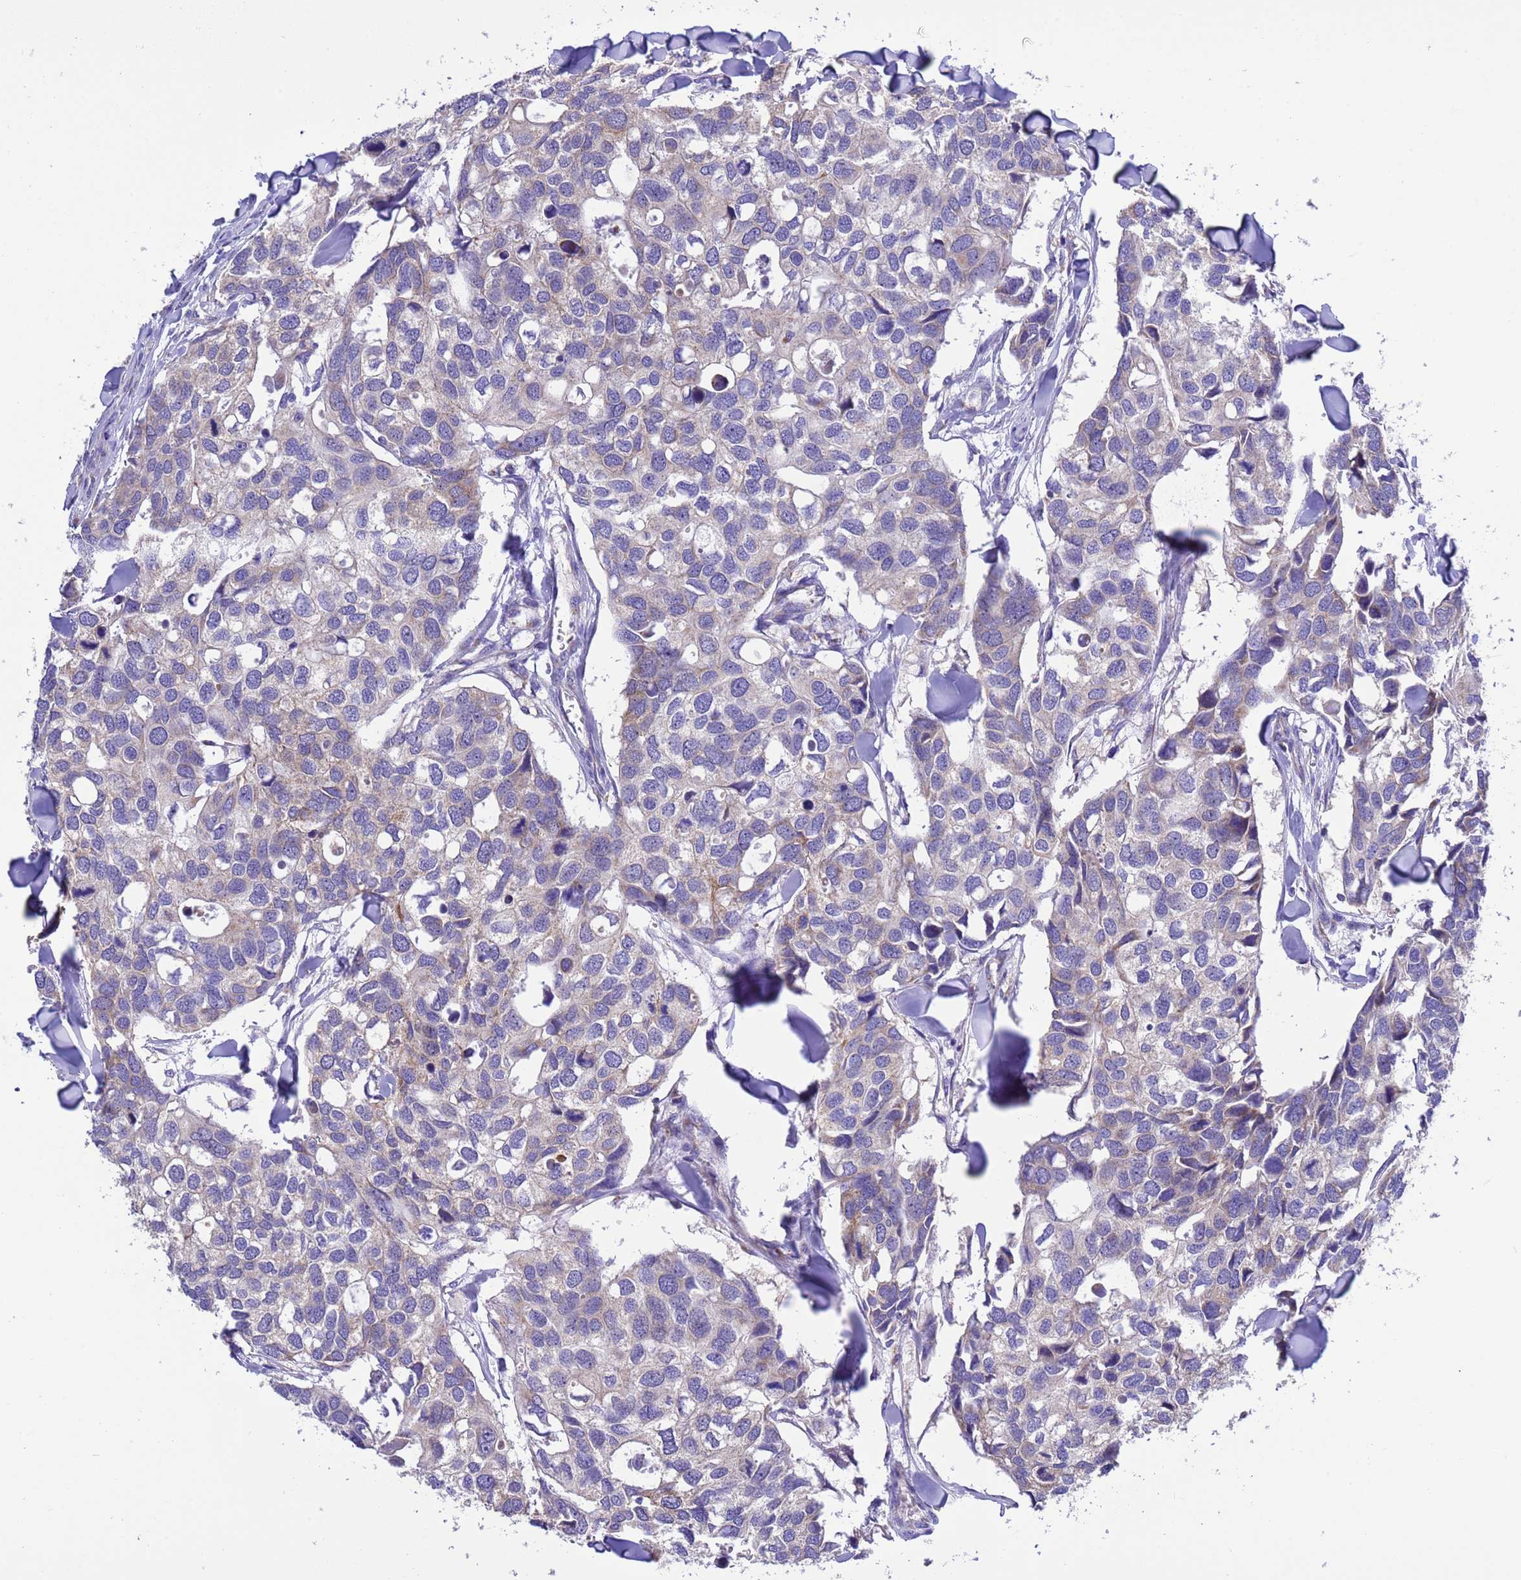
{"staining": {"intensity": "weak", "quantity": "<25%", "location": "cytoplasmic/membranous"}, "tissue": "breast cancer", "cell_type": "Tumor cells", "image_type": "cancer", "snomed": [{"axis": "morphology", "description": "Duct carcinoma"}, {"axis": "topography", "description": "Breast"}], "caption": "A high-resolution micrograph shows immunohistochemistry staining of breast cancer, which exhibits no significant expression in tumor cells.", "gene": "CCDC191", "patient": {"sex": "female", "age": 83}}